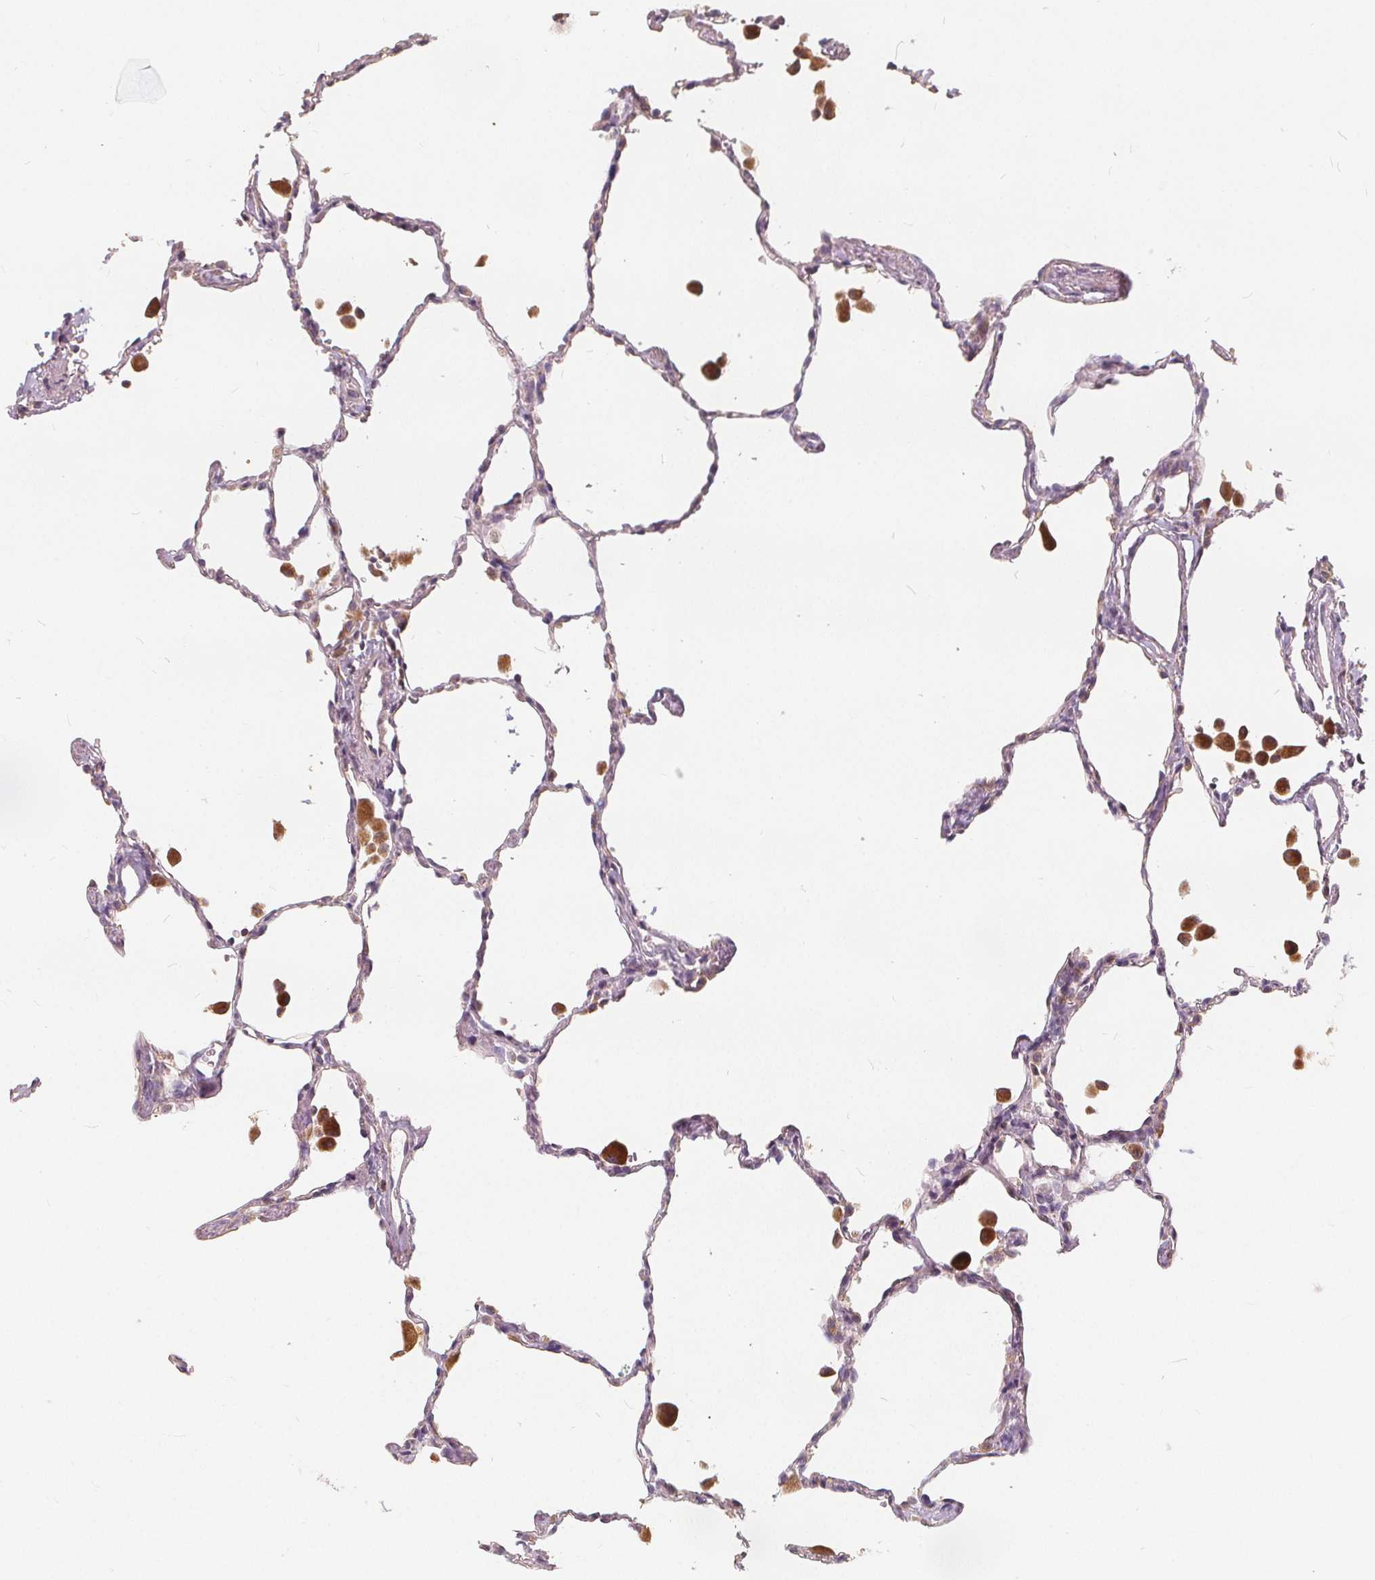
{"staining": {"intensity": "negative", "quantity": "none", "location": "none"}, "tissue": "lung", "cell_type": "Alveolar cells", "image_type": "normal", "snomed": [{"axis": "morphology", "description": "Normal tissue, NOS"}, {"axis": "topography", "description": "Lung"}], "caption": "Alveolar cells show no significant expression in benign lung. (DAB (3,3'-diaminobenzidine) immunohistochemistry with hematoxylin counter stain).", "gene": "DRC3", "patient": {"sex": "female", "age": 47}}